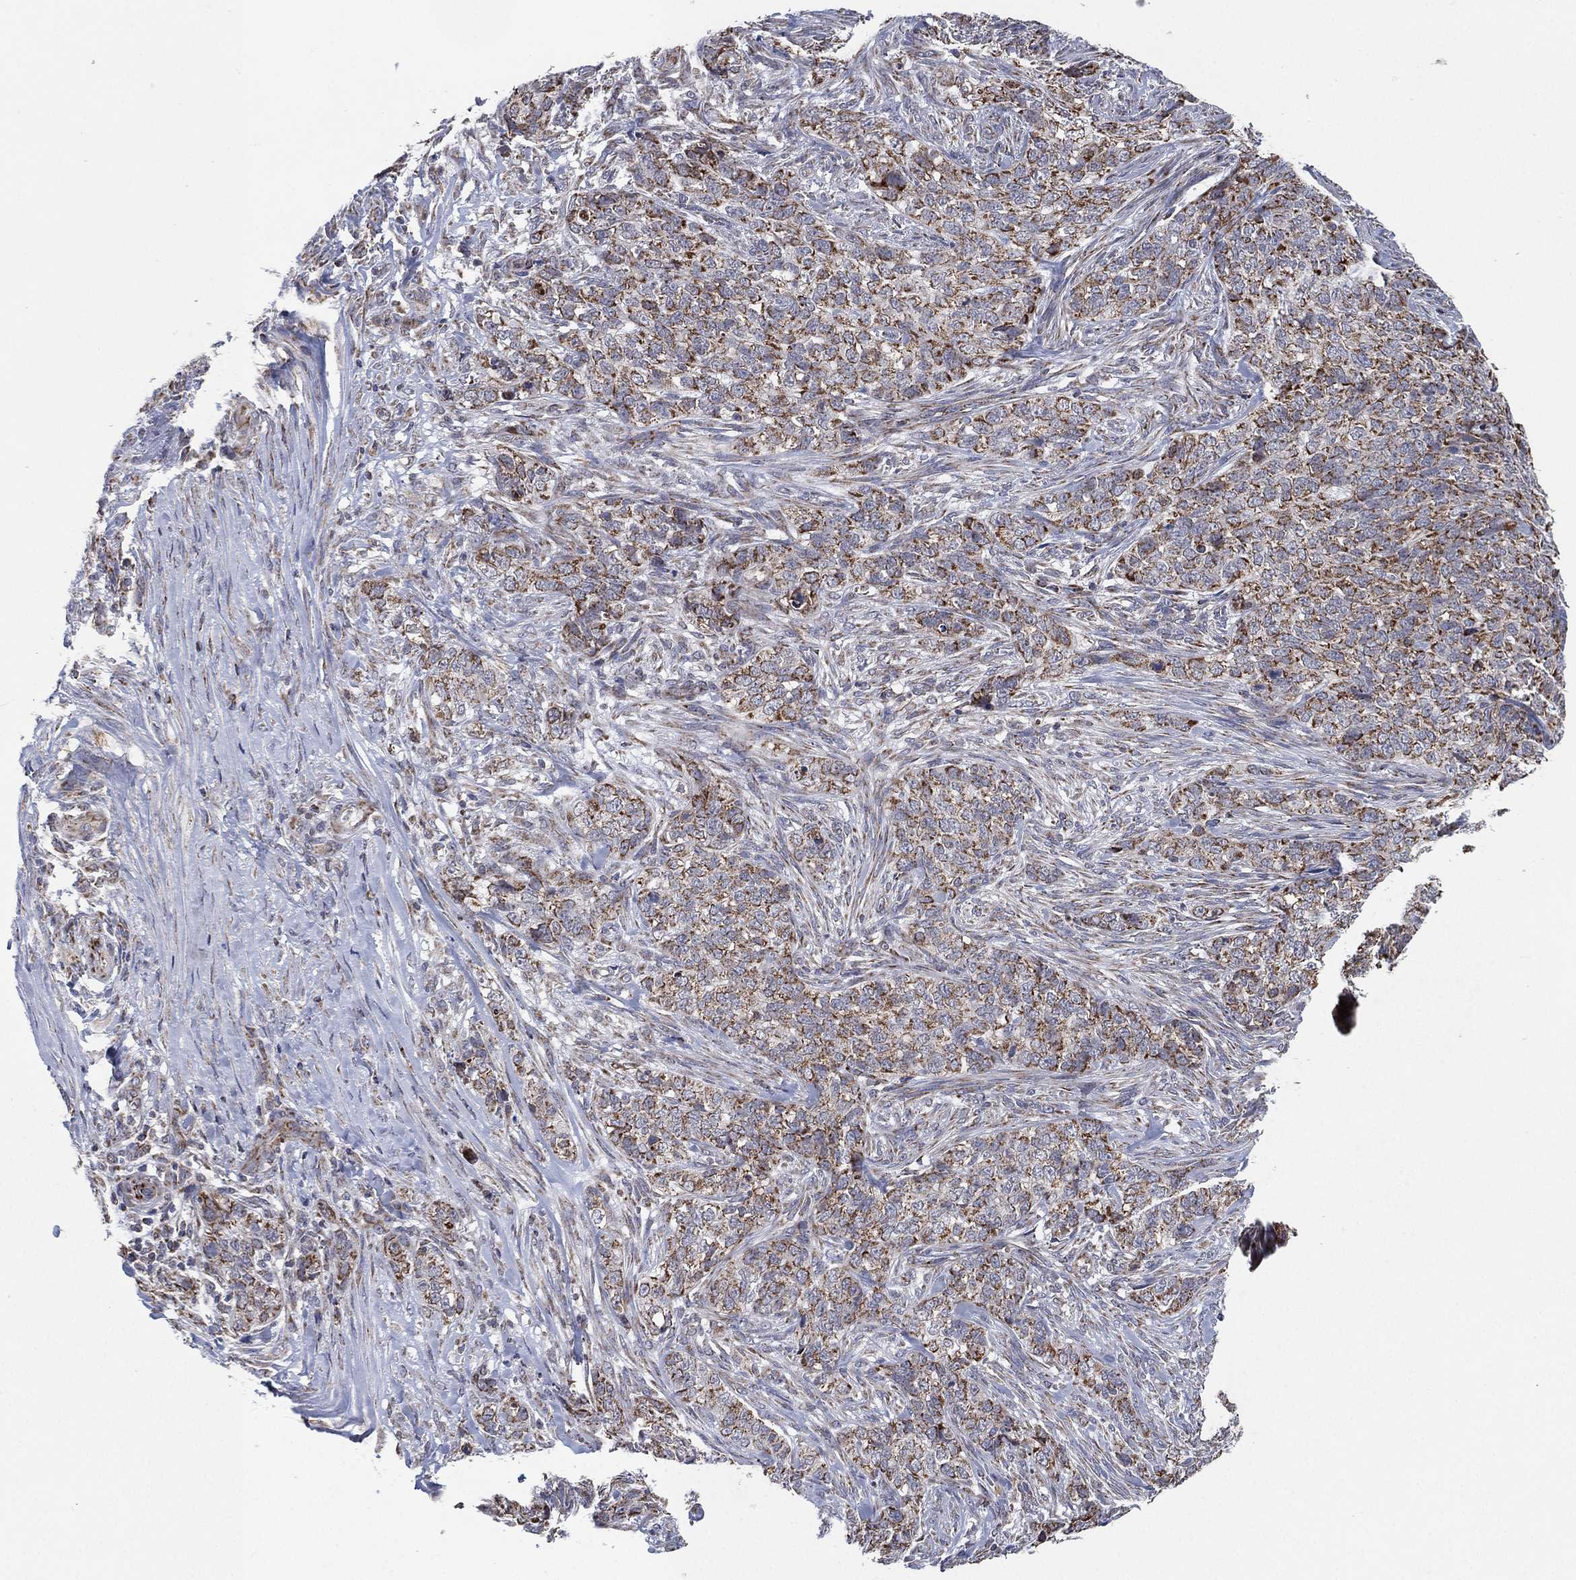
{"staining": {"intensity": "moderate", "quantity": ">75%", "location": "cytoplasmic/membranous"}, "tissue": "skin cancer", "cell_type": "Tumor cells", "image_type": "cancer", "snomed": [{"axis": "morphology", "description": "Basal cell carcinoma"}, {"axis": "topography", "description": "Skin"}], "caption": "Brown immunohistochemical staining in basal cell carcinoma (skin) demonstrates moderate cytoplasmic/membranous staining in approximately >75% of tumor cells. The staining was performed using DAB to visualize the protein expression in brown, while the nuclei were stained in blue with hematoxylin (Magnification: 20x).", "gene": "PSMG4", "patient": {"sex": "female", "age": 69}}